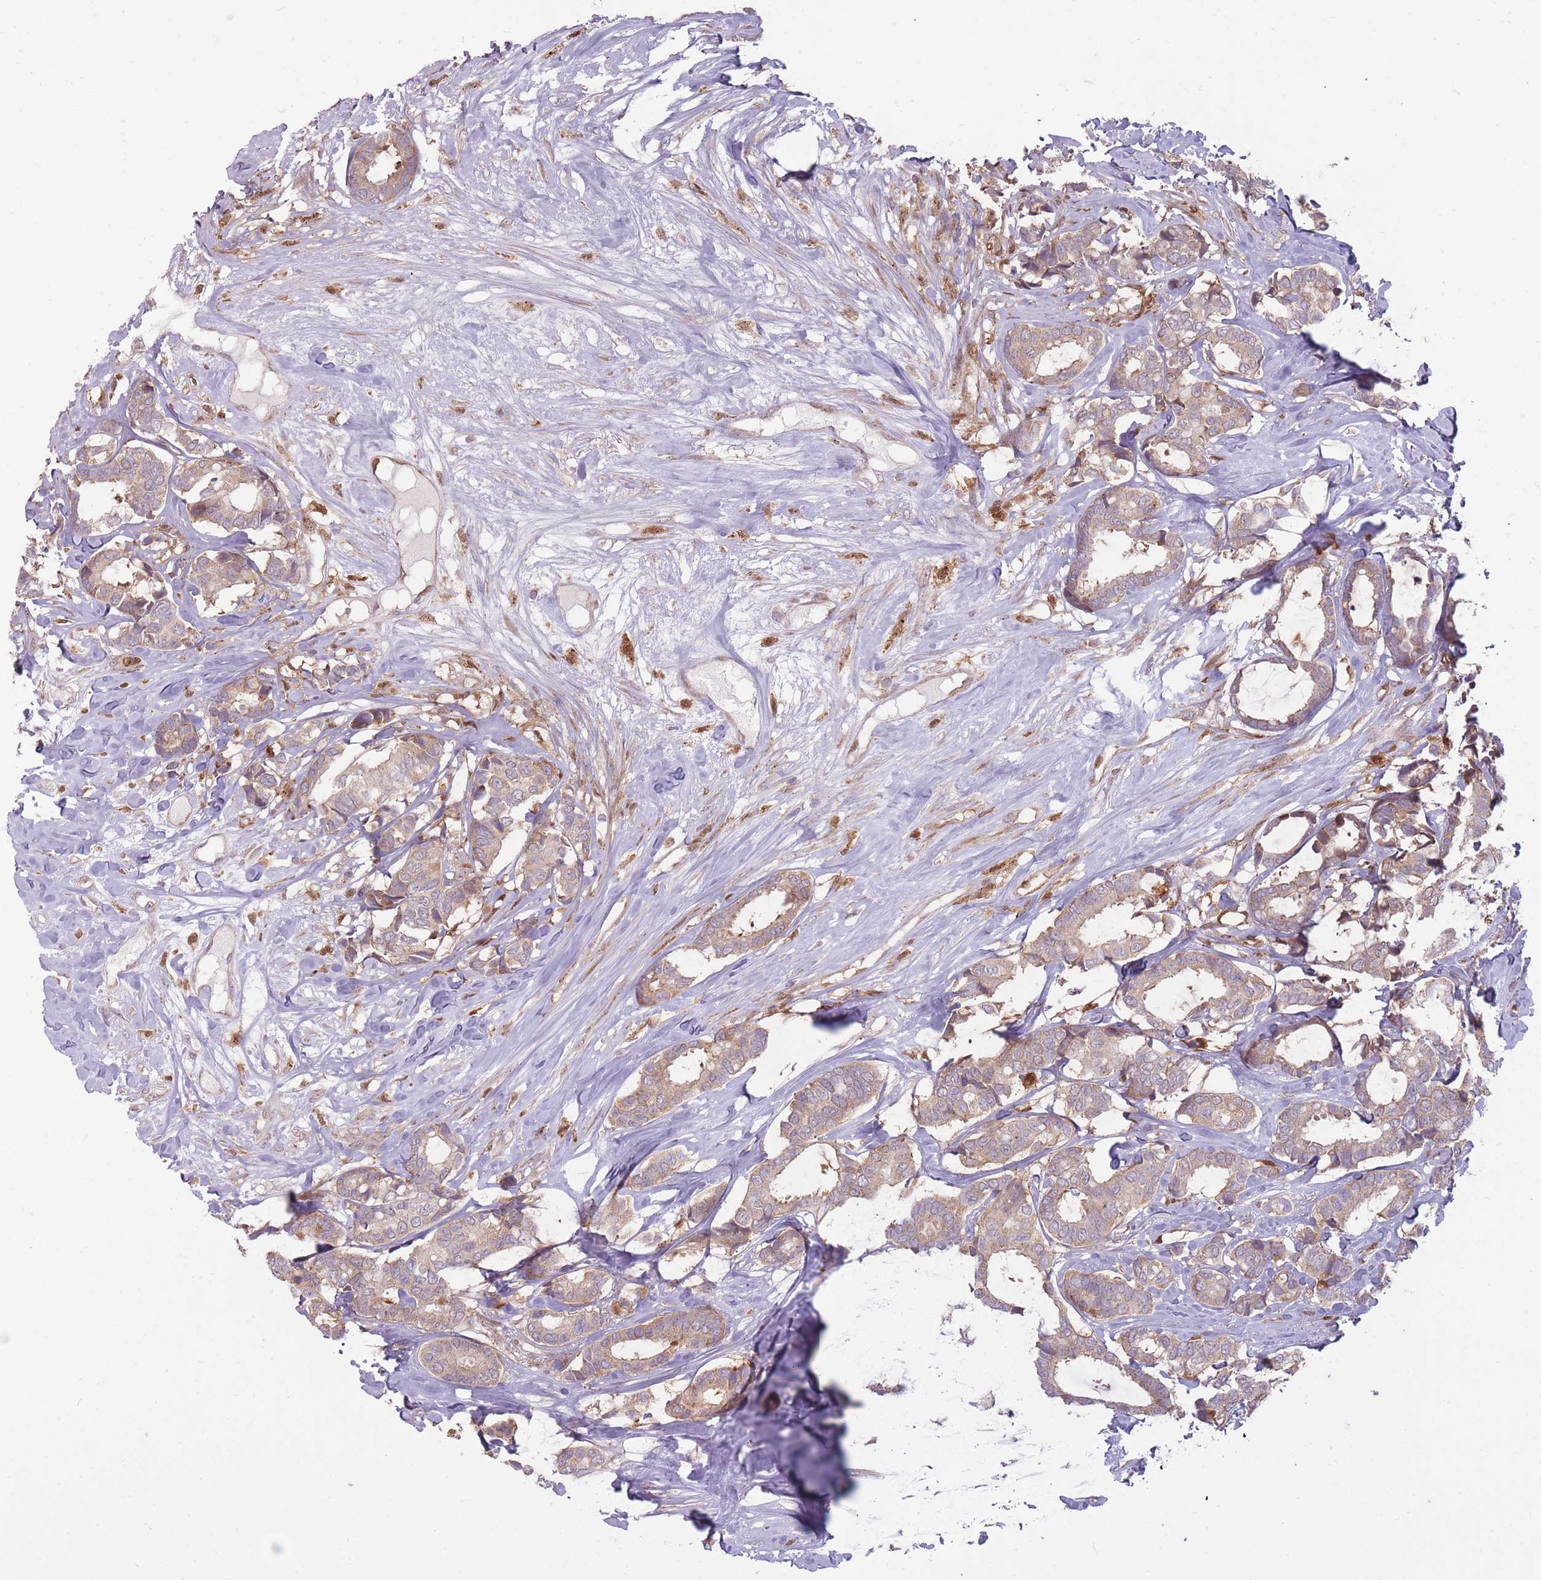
{"staining": {"intensity": "weak", "quantity": "25%-75%", "location": "cytoplasmic/membranous"}, "tissue": "breast cancer", "cell_type": "Tumor cells", "image_type": "cancer", "snomed": [{"axis": "morphology", "description": "Normal tissue, NOS"}, {"axis": "morphology", "description": "Duct carcinoma"}, {"axis": "topography", "description": "Breast"}], "caption": "A brown stain labels weak cytoplasmic/membranous positivity of a protein in human intraductal carcinoma (breast) tumor cells.", "gene": "LGALS9", "patient": {"sex": "female", "age": 87}}